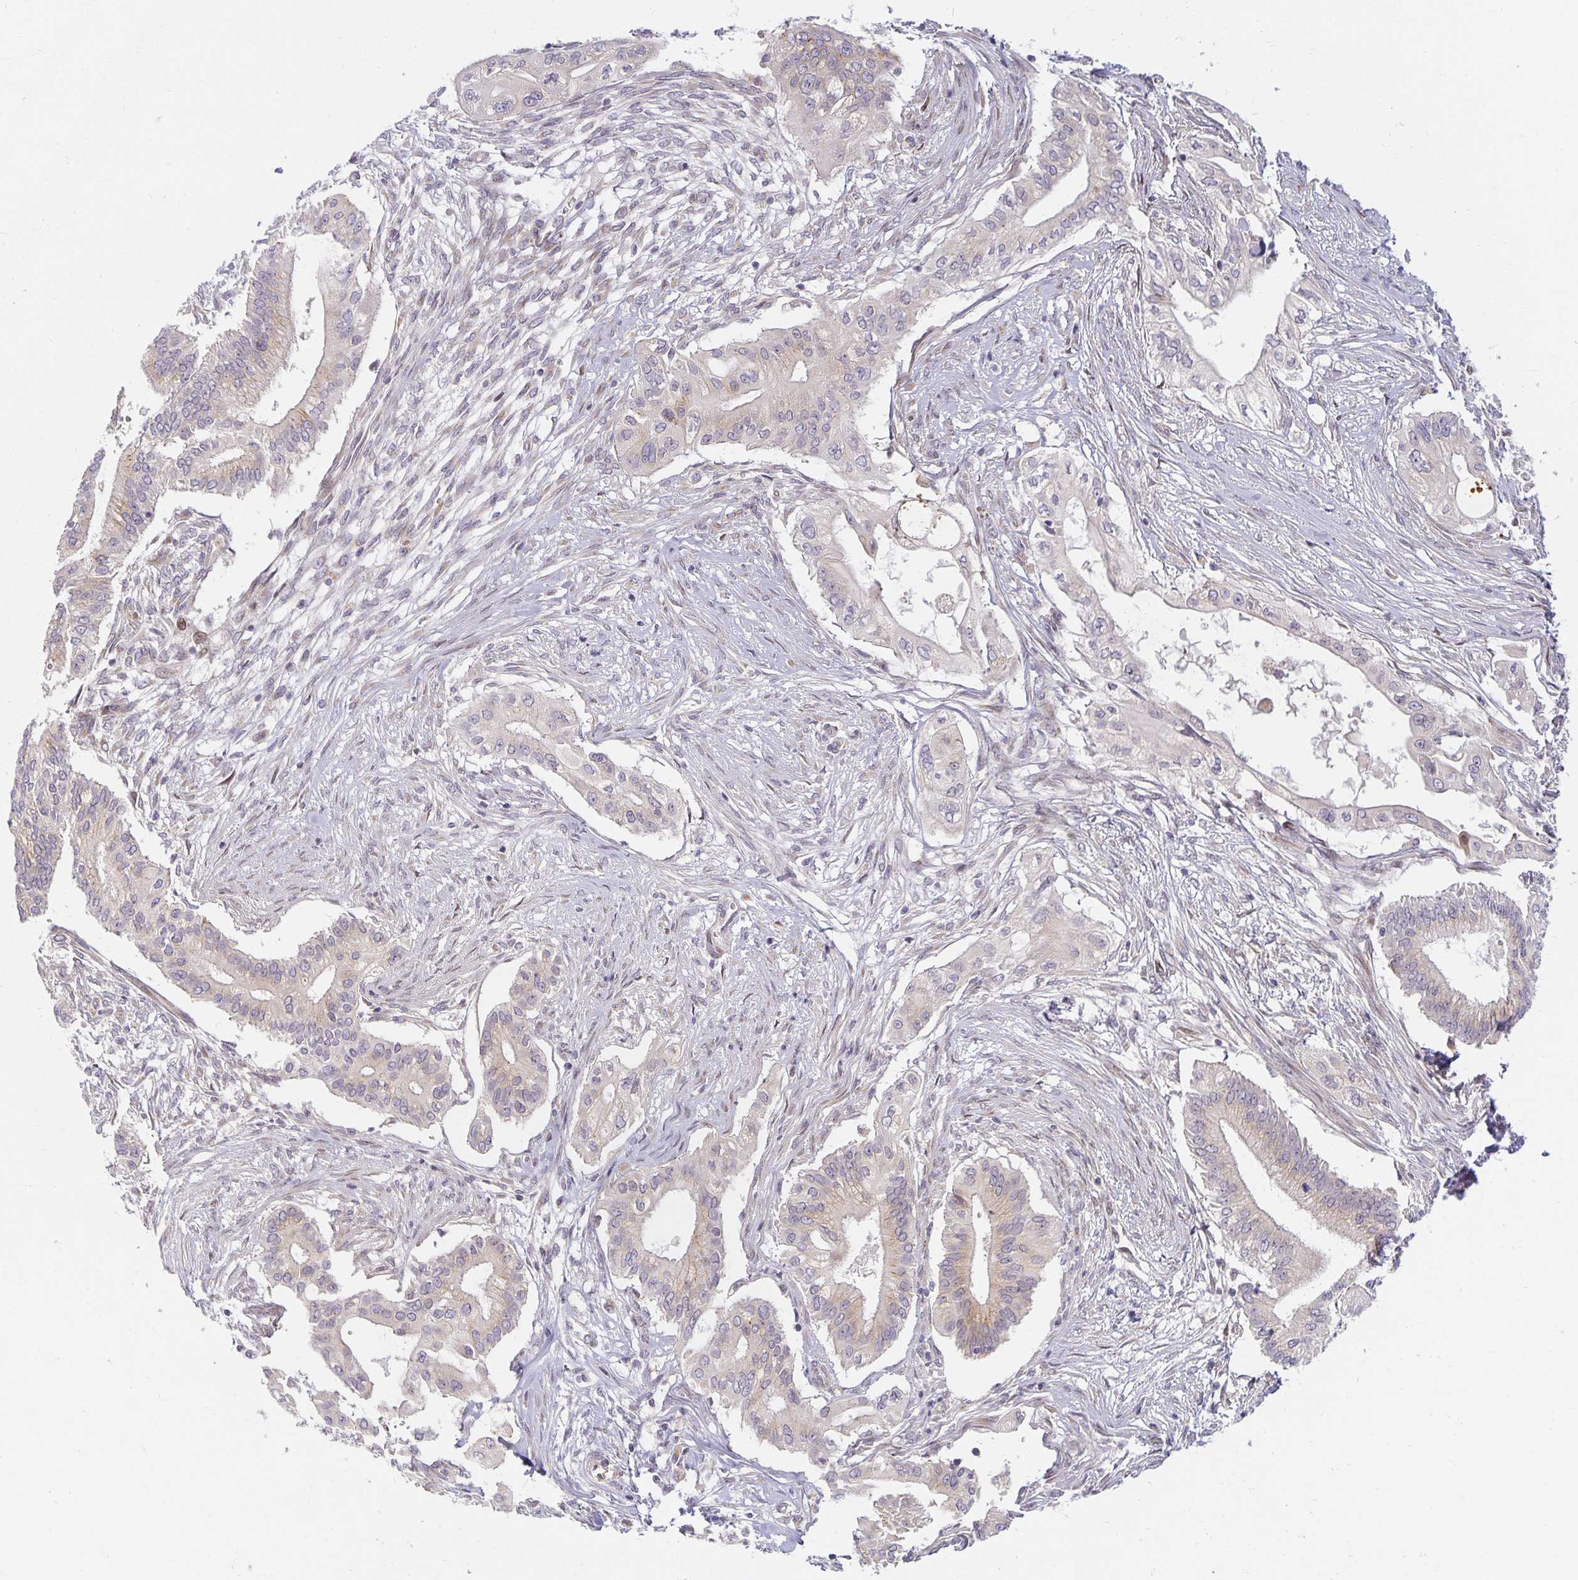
{"staining": {"intensity": "weak", "quantity": "<25%", "location": "cytoplasmic/membranous"}, "tissue": "pancreatic cancer", "cell_type": "Tumor cells", "image_type": "cancer", "snomed": [{"axis": "morphology", "description": "Adenocarcinoma, NOS"}, {"axis": "topography", "description": "Pancreas"}], "caption": "IHC of human pancreatic adenocarcinoma displays no expression in tumor cells.", "gene": "EHF", "patient": {"sex": "female", "age": 68}}